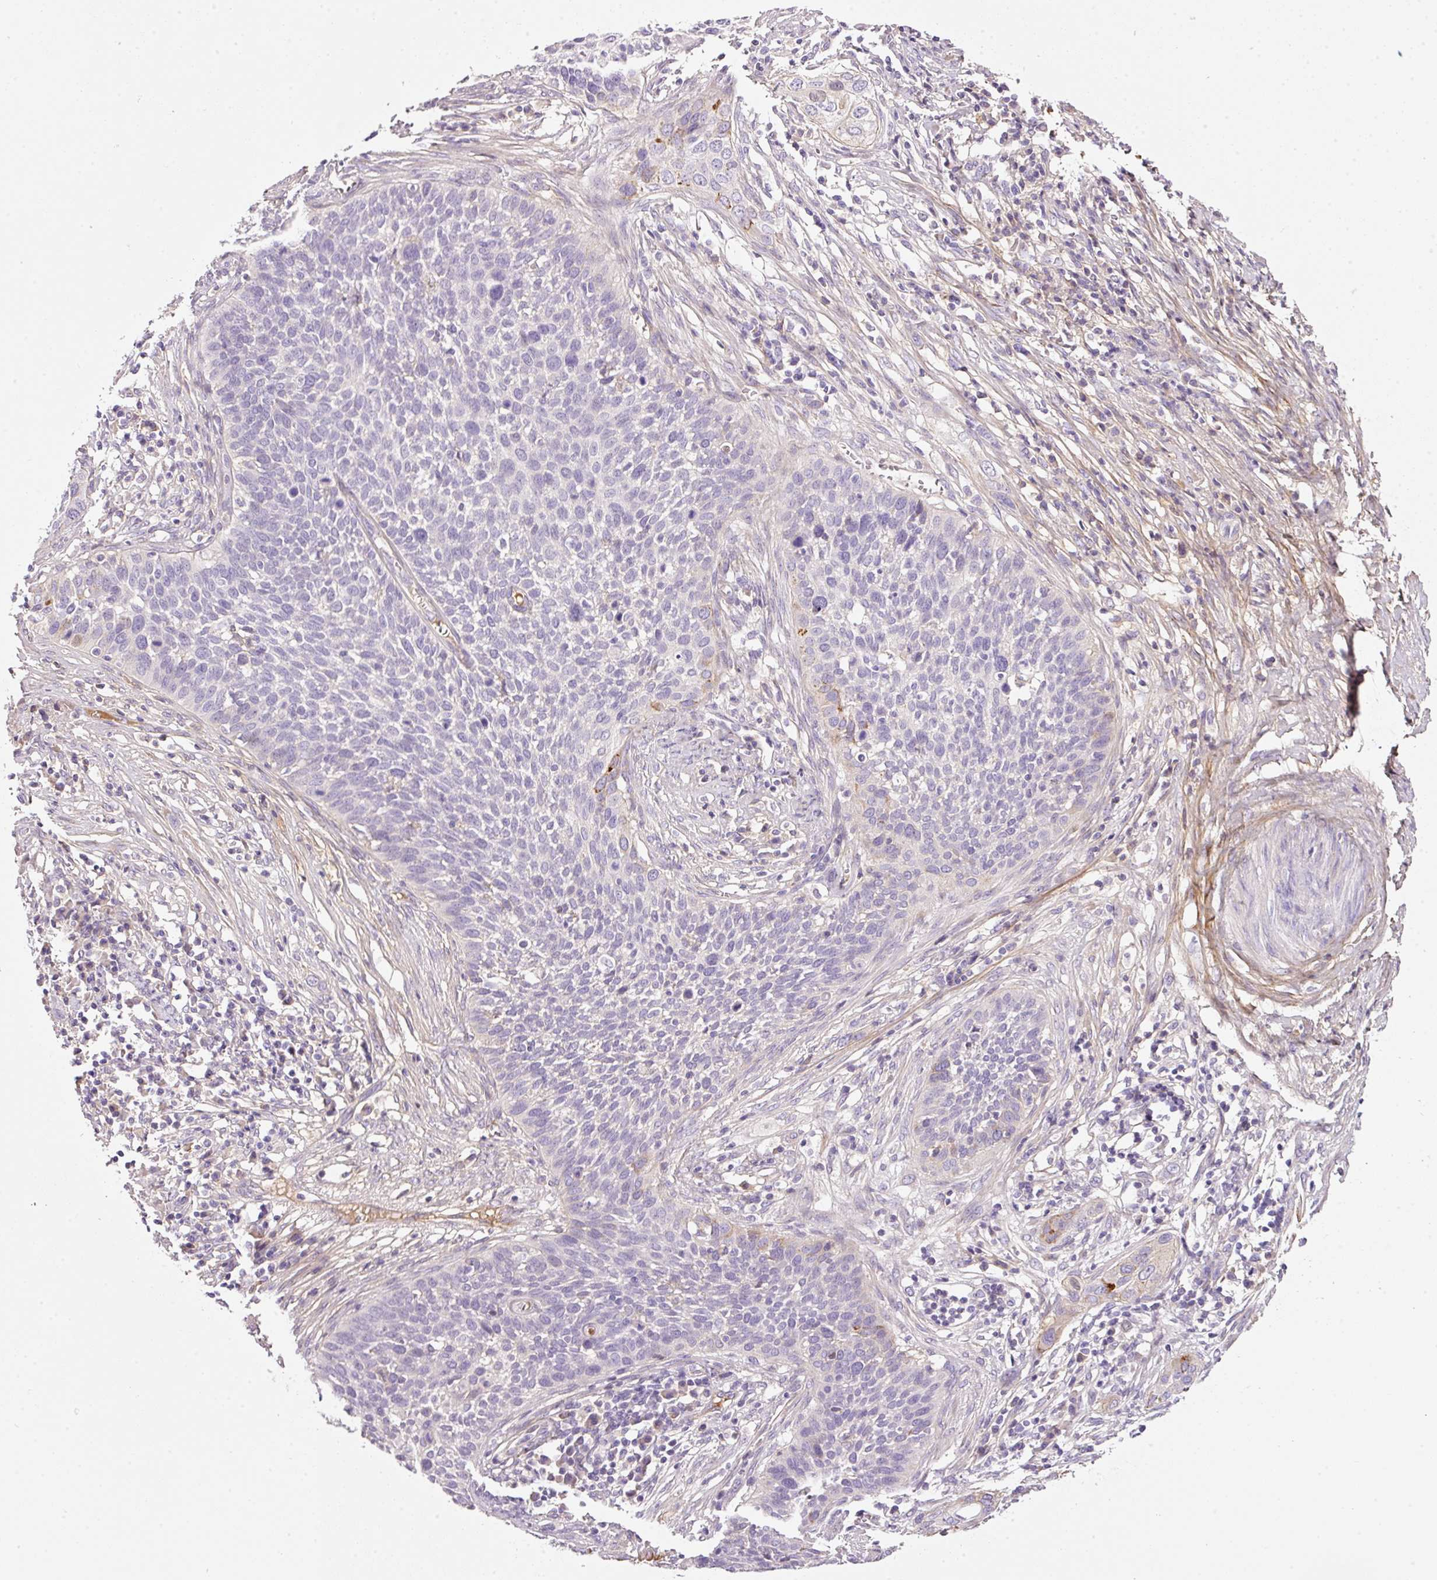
{"staining": {"intensity": "negative", "quantity": "none", "location": "none"}, "tissue": "cervical cancer", "cell_type": "Tumor cells", "image_type": "cancer", "snomed": [{"axis": "morphology", "description": "Squamous cell carcinoma, NOS"}, {"axis": "topography", "description": "Cervix"}], "caption": "There is no significant expression in tumor cells of squamous cell carcinoma (cervical).", "gene": "SOS2", "patient": {"sex": "female", "age": 34}}